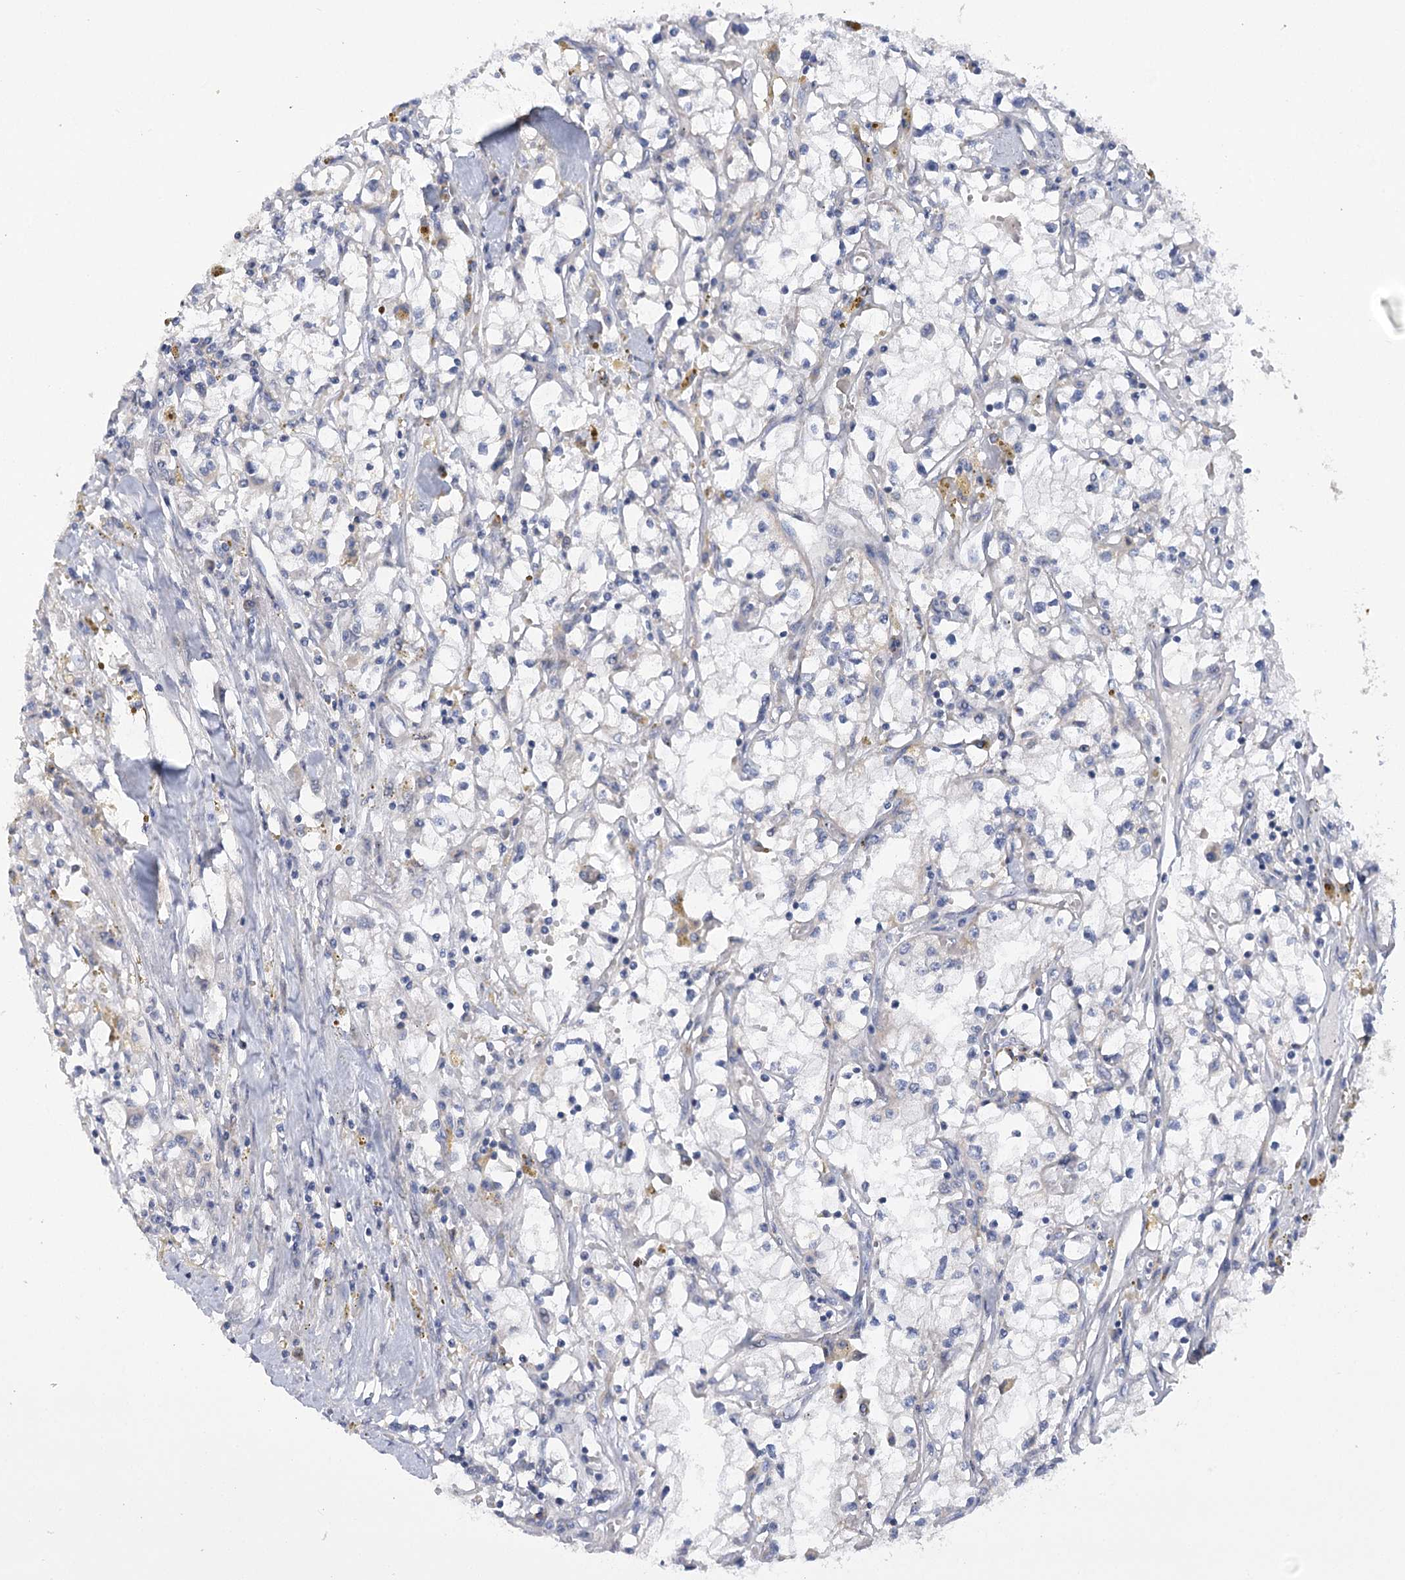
{"staining": {"intensity": "negative", "quantity": "none", "location": "none"}, "tissue": "renal cancer", "cell_type": "Tumor cells", "image_type": "cancer", "snomed": [{"axis": "morphology", "description": "Adenocarcinoma, NOS"}, {"axis": "topography", "description": "Kidney"}], "caption": "High power microscopy image of an immunohistochemistry (IHC) photomicrograph of renal cancer (adenocarcinoma), revealing no significant staining in tumor cells.", "gene": "DCUN1D1", "patient": {"sex": "male", "age": 56}}